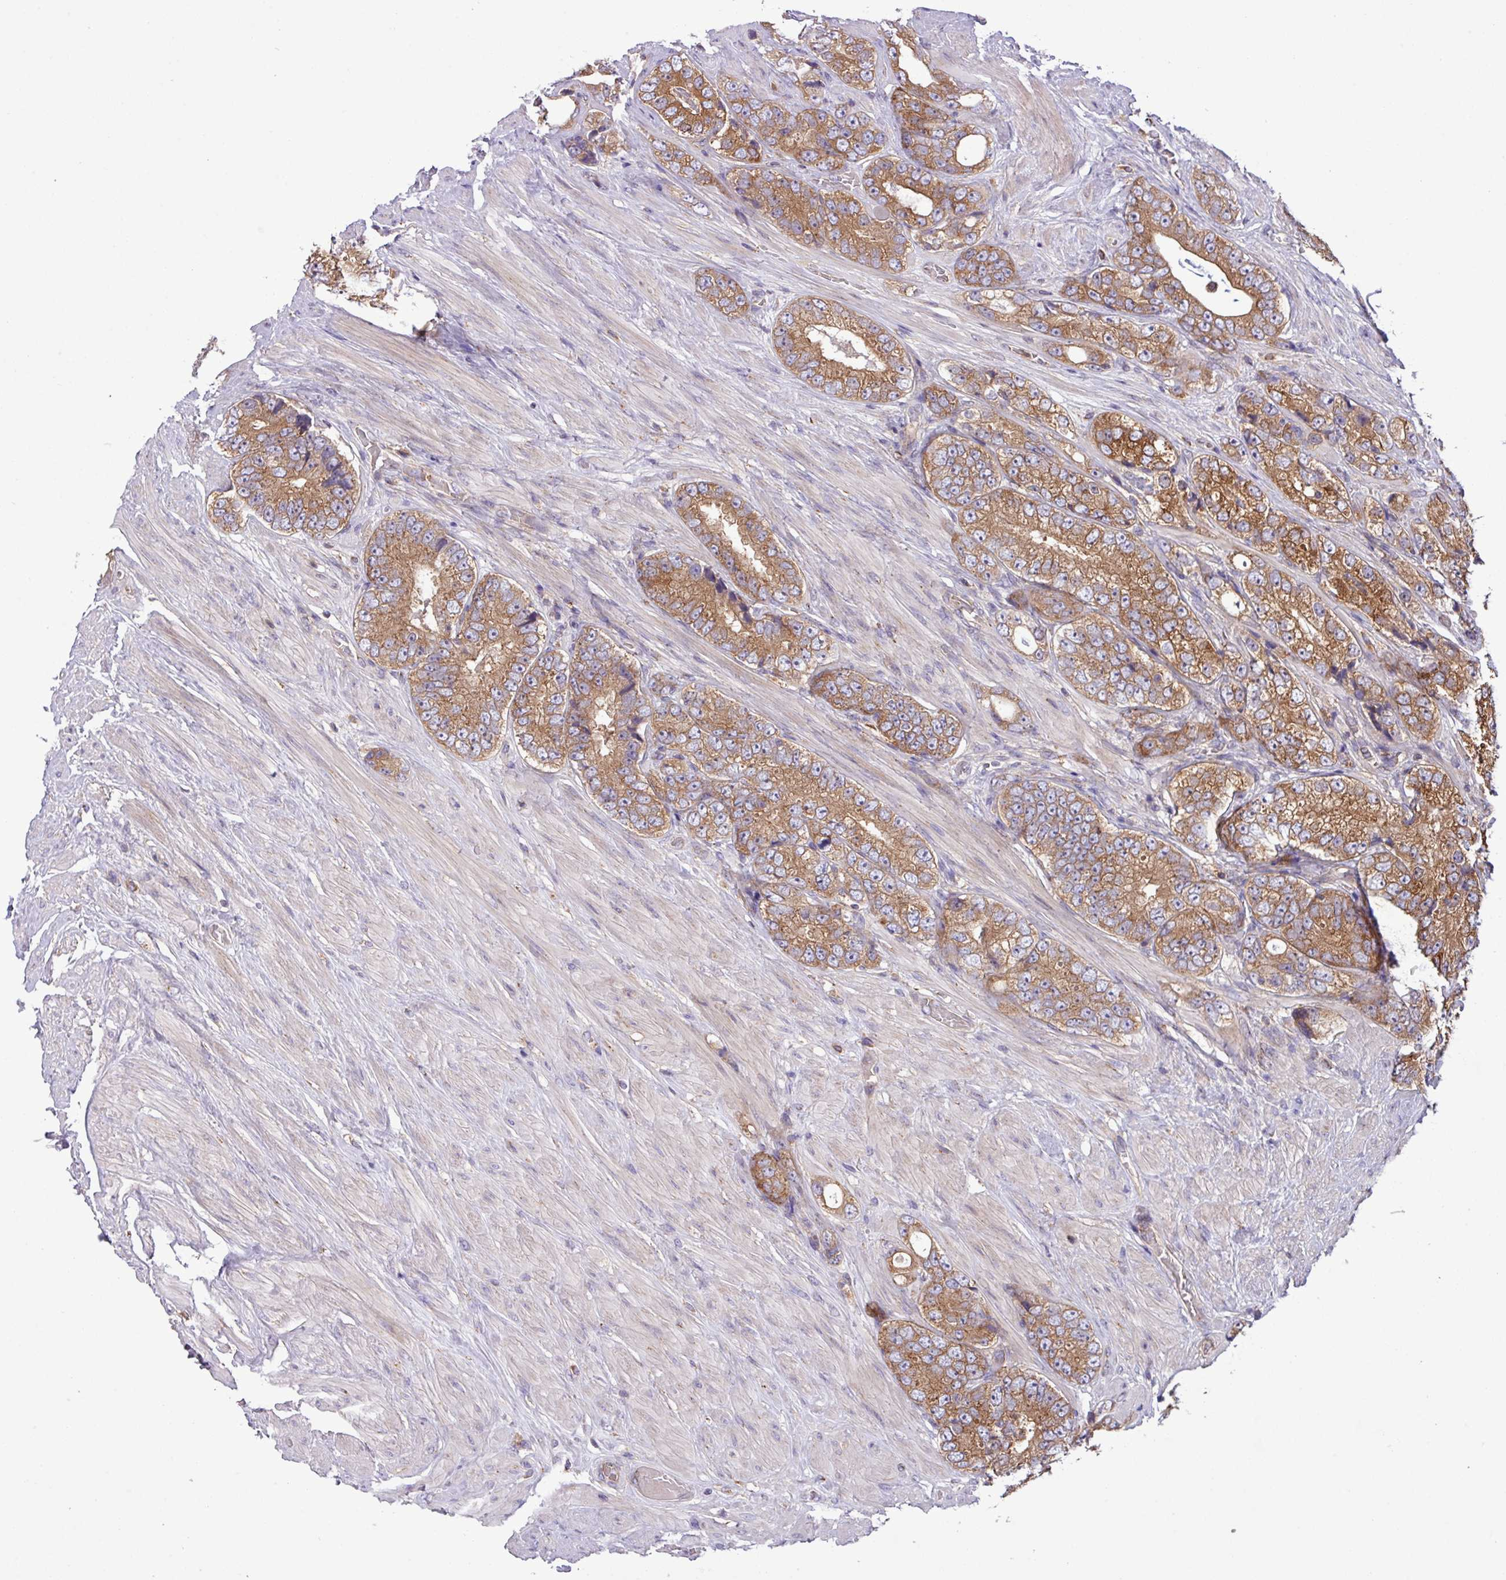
{"staining": {"intensity": "moderate", "quantity": ">75%", "location": "cytoplasmic/membranous"}, "tissue": "prostate cancer", "cell_type": "Tumor cells", "image_type": "cancer", "snomed": [{"axis": "morphology", "description": "Adenocarcinoma, High grade"}, {"axis": "topography", "description": "Prostate"}], "caption": "Human high-grade adenocarcinoma (prostate) stained with a brown dye shows moderate cytoplasmic/membranous positive positivity in approximately >75% of tumor cells.", "gene": "RAB19", "patient": {"sex": "male", "age": 56}}